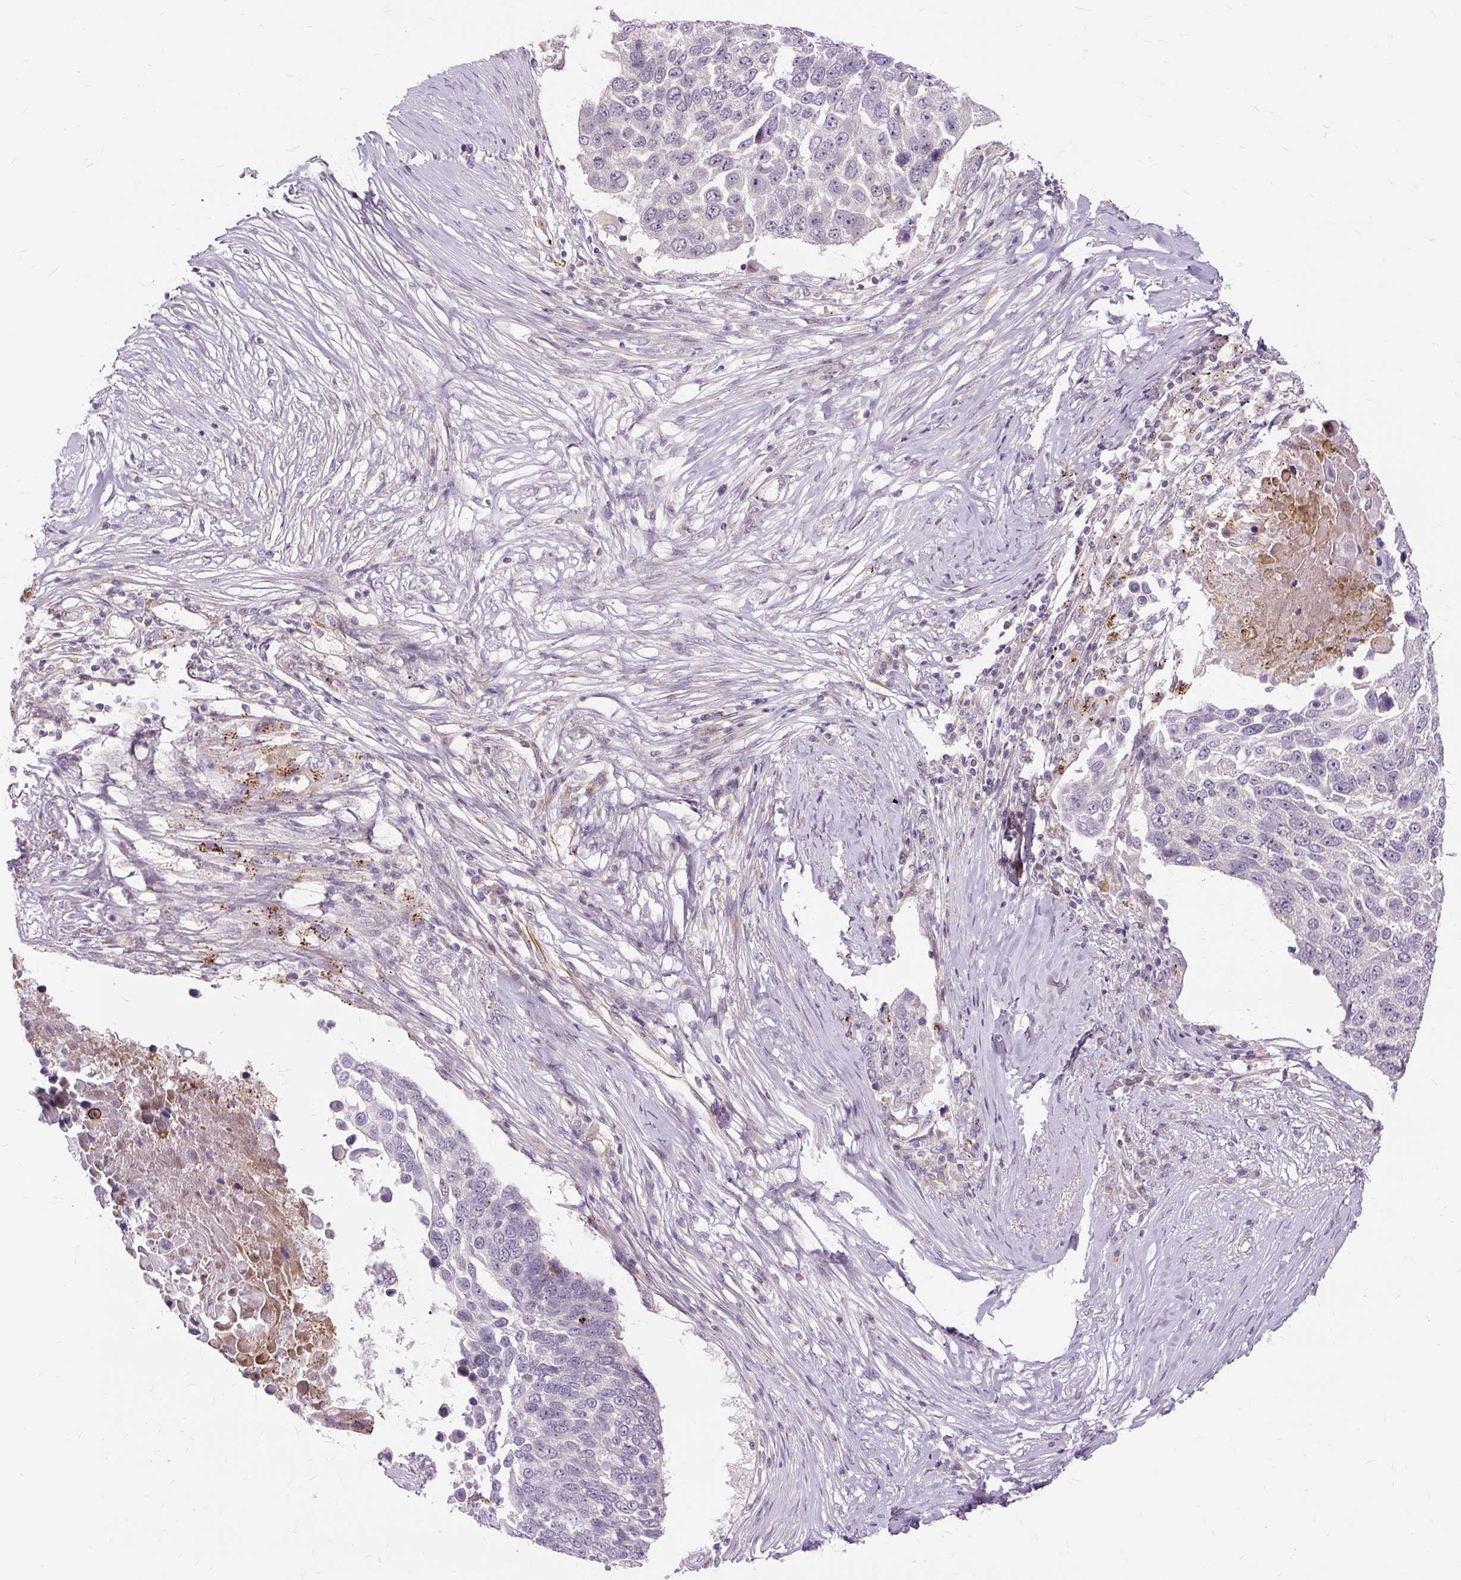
{"staining": {"intensity": "negative", "quantity": "none", "location": "none"}, "tissue": "lung cancer", "cell_type": "Tumor cells", "image_type": "cancer", "snomed": [{"axis": "morphology", "description": "Squamous cell carcinoma, NOS"}, {"axis": "topography", "description": "Lung"}], "caption": "A high-resolution image shows immunohistochemistry (IHC) staining of lung squamous cell carcinoma, which displays no significant positivity in tumor cells. The staining is performed using DAB brown chromogen with nuclei counter-stained in using hematoxylin.", "gene": "MMACHC", "patient": {"sex": "male", "age": 66}}